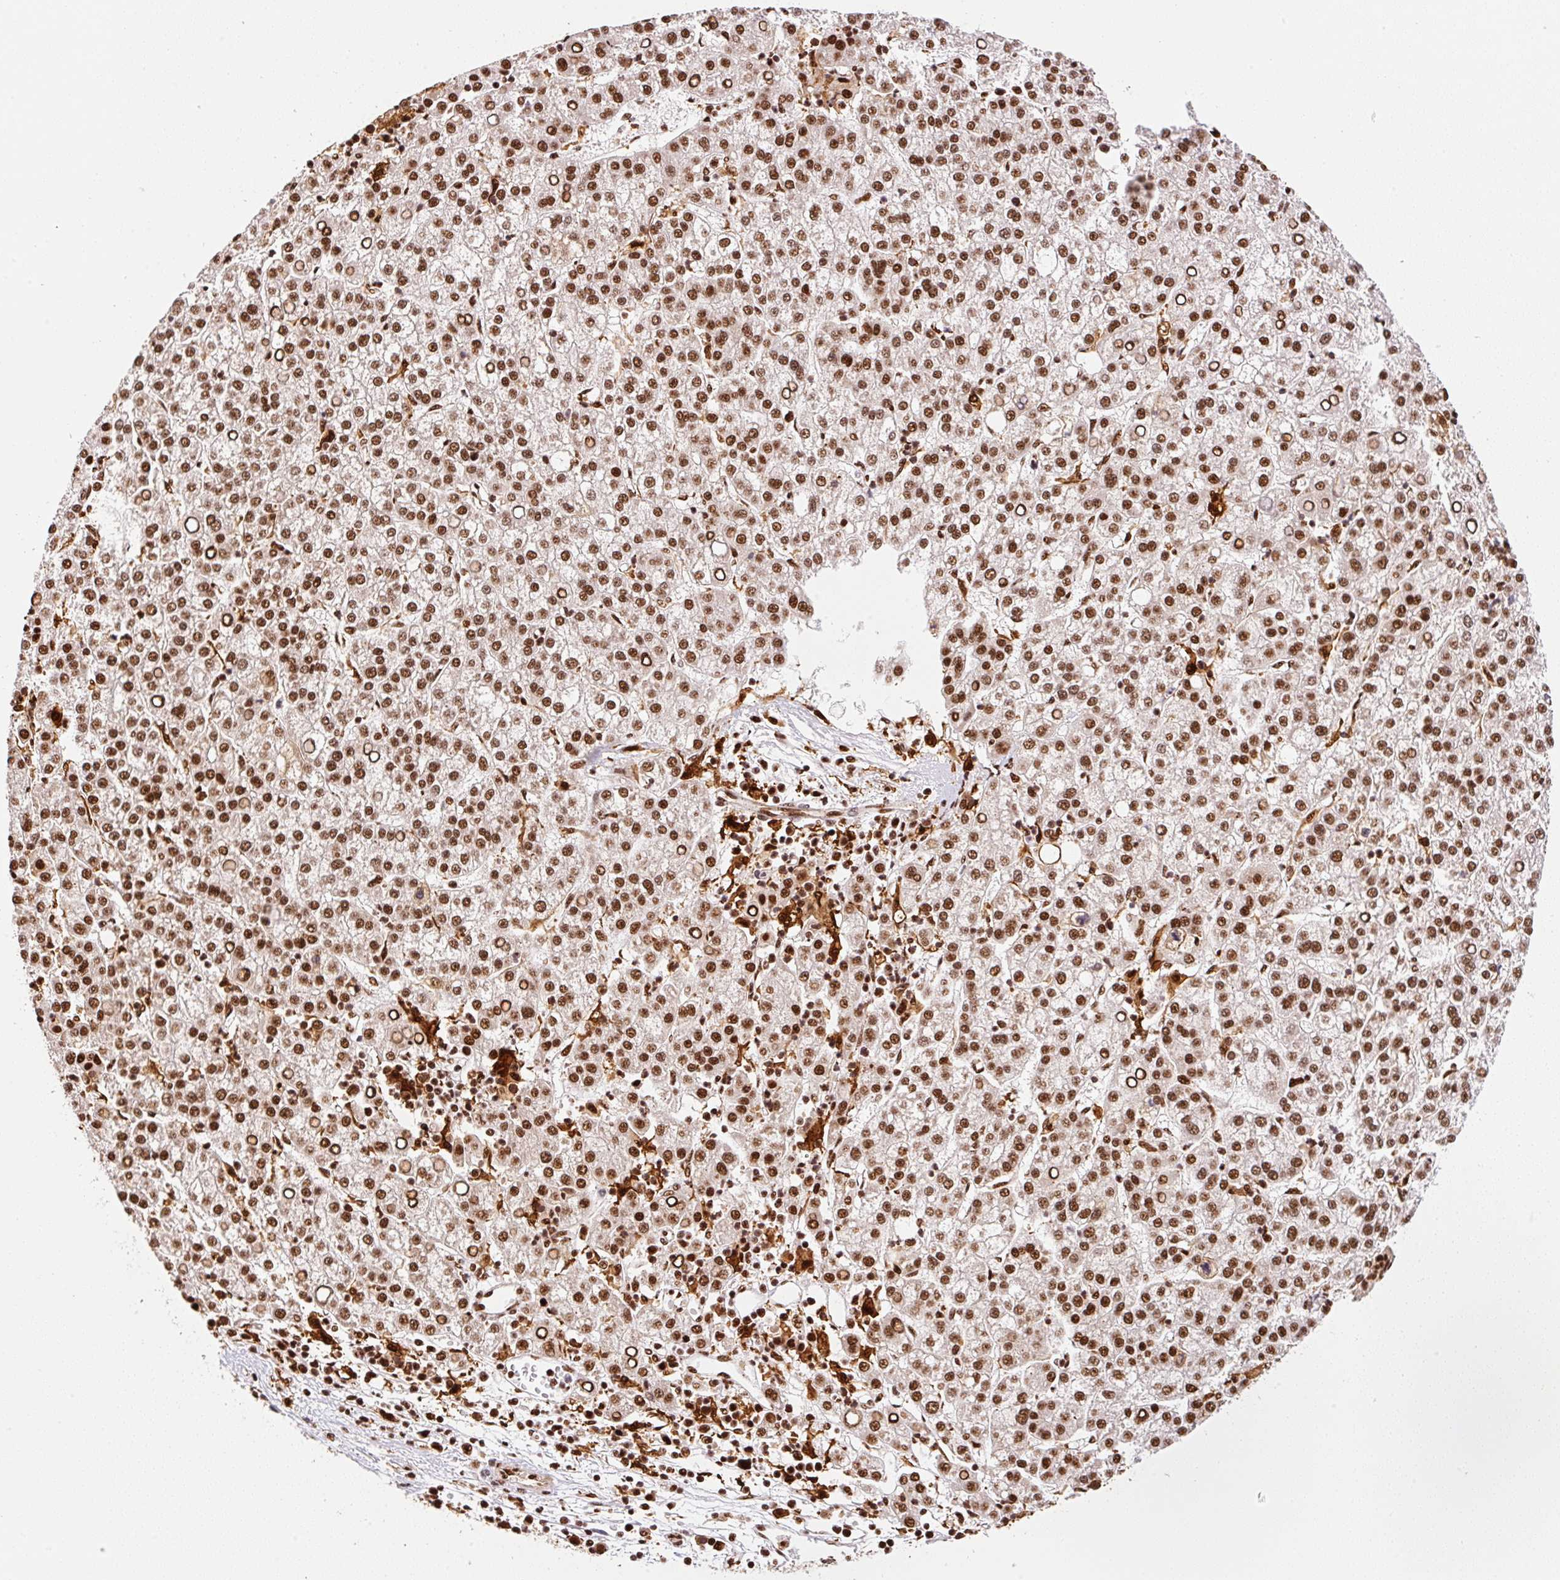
{"staining": {"intensity": "strong", "quantity": ">75%", "location": "nuclear"}, "tissue": "liver cancer", "cell_type": "Tumor cells", "image_type": "cancer", "snomed": [{"axis": "morphology", "description": "Carcinoma, Hepatocellular, NOS"}, {"axis": "topography", "description": "Liver"}], "caption": "Protein staining of liver hepatocellular carcinoma tissue shows strong nuclear expression in about >75% of tumor cells.", "gene": "GPR139", "patient": {"sex": "female", "age": 58}}